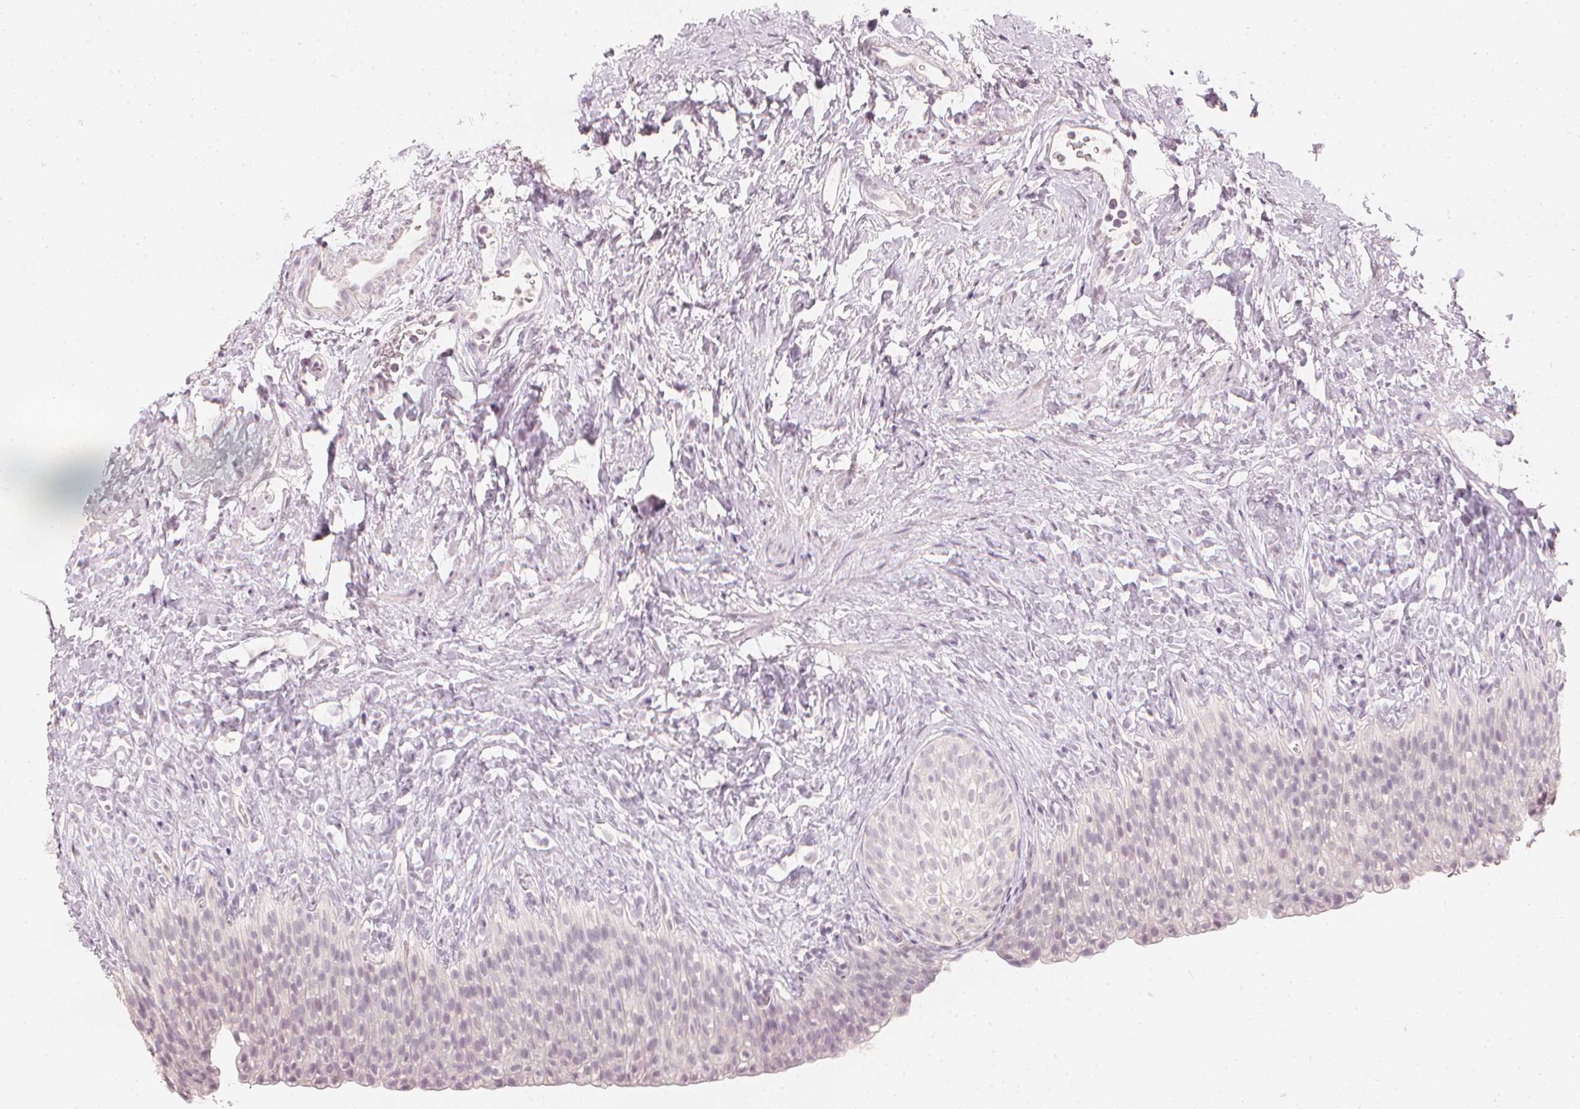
{"staining": {"intensity": "negative", "quantity": "none", "location": "none"}, "tissue": "urinary bladder", "cell_type": "Urothelial cells", "image_type": "normal", "snomed": [{"axis": "morphology", "description": "Normal tissue, NOS"}, {"axis": "topography", "description": "Urinary bladder"}, {"axis": "topography", "description": "Prostate"}], "caption": "This image is of unremarkable urinary bladder stained with IHC to label a protein in brown with the nuclei are counter-stained blue. There is no staining in urothelial cells. (Stains: DAB immunohistochemistry (IHC) with hematoxylin counter stain, Microscopy: brightfield microscopy at high magnification).", "gene": "CALB1", "patient": {"sex": "male", "age": 76}}